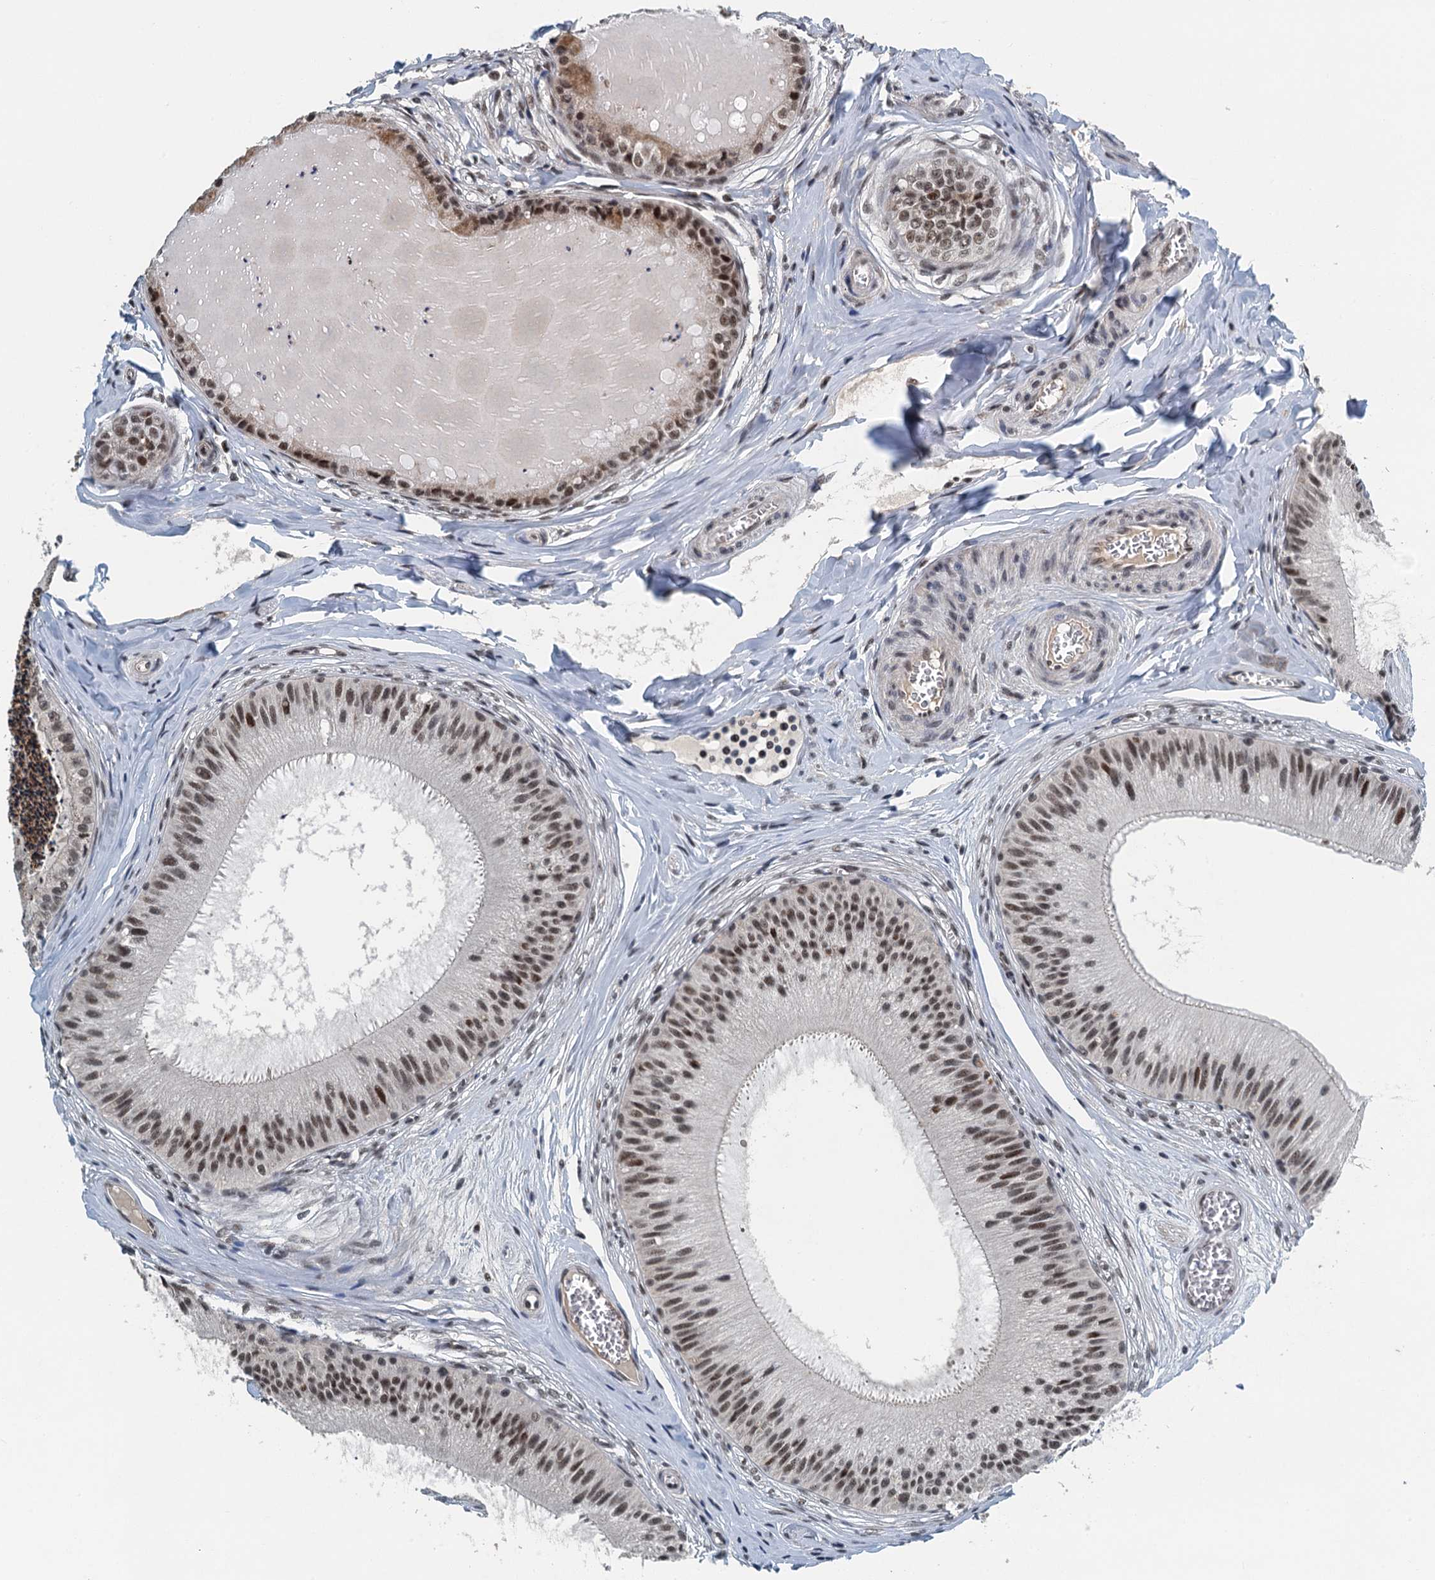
{"staining": {"intensity": "moderate", "quantity": ">75%", "location": "nuclear"}, "tissue": "epididymis", "cell_type": "Glandular cells", "image_type": "normal", "snomed": [{"axis": "morphology", "description": "Normal tissue, NOS"}, {"axis": "topography", "description": "Epididymis"}], "caption": "Human epididymis stained with a brown dye displays moderate nuclear positive positivity in about >75% of glandular cells.", "gene": "MTA3", "patient": {"sex": "male", "age": 31}}